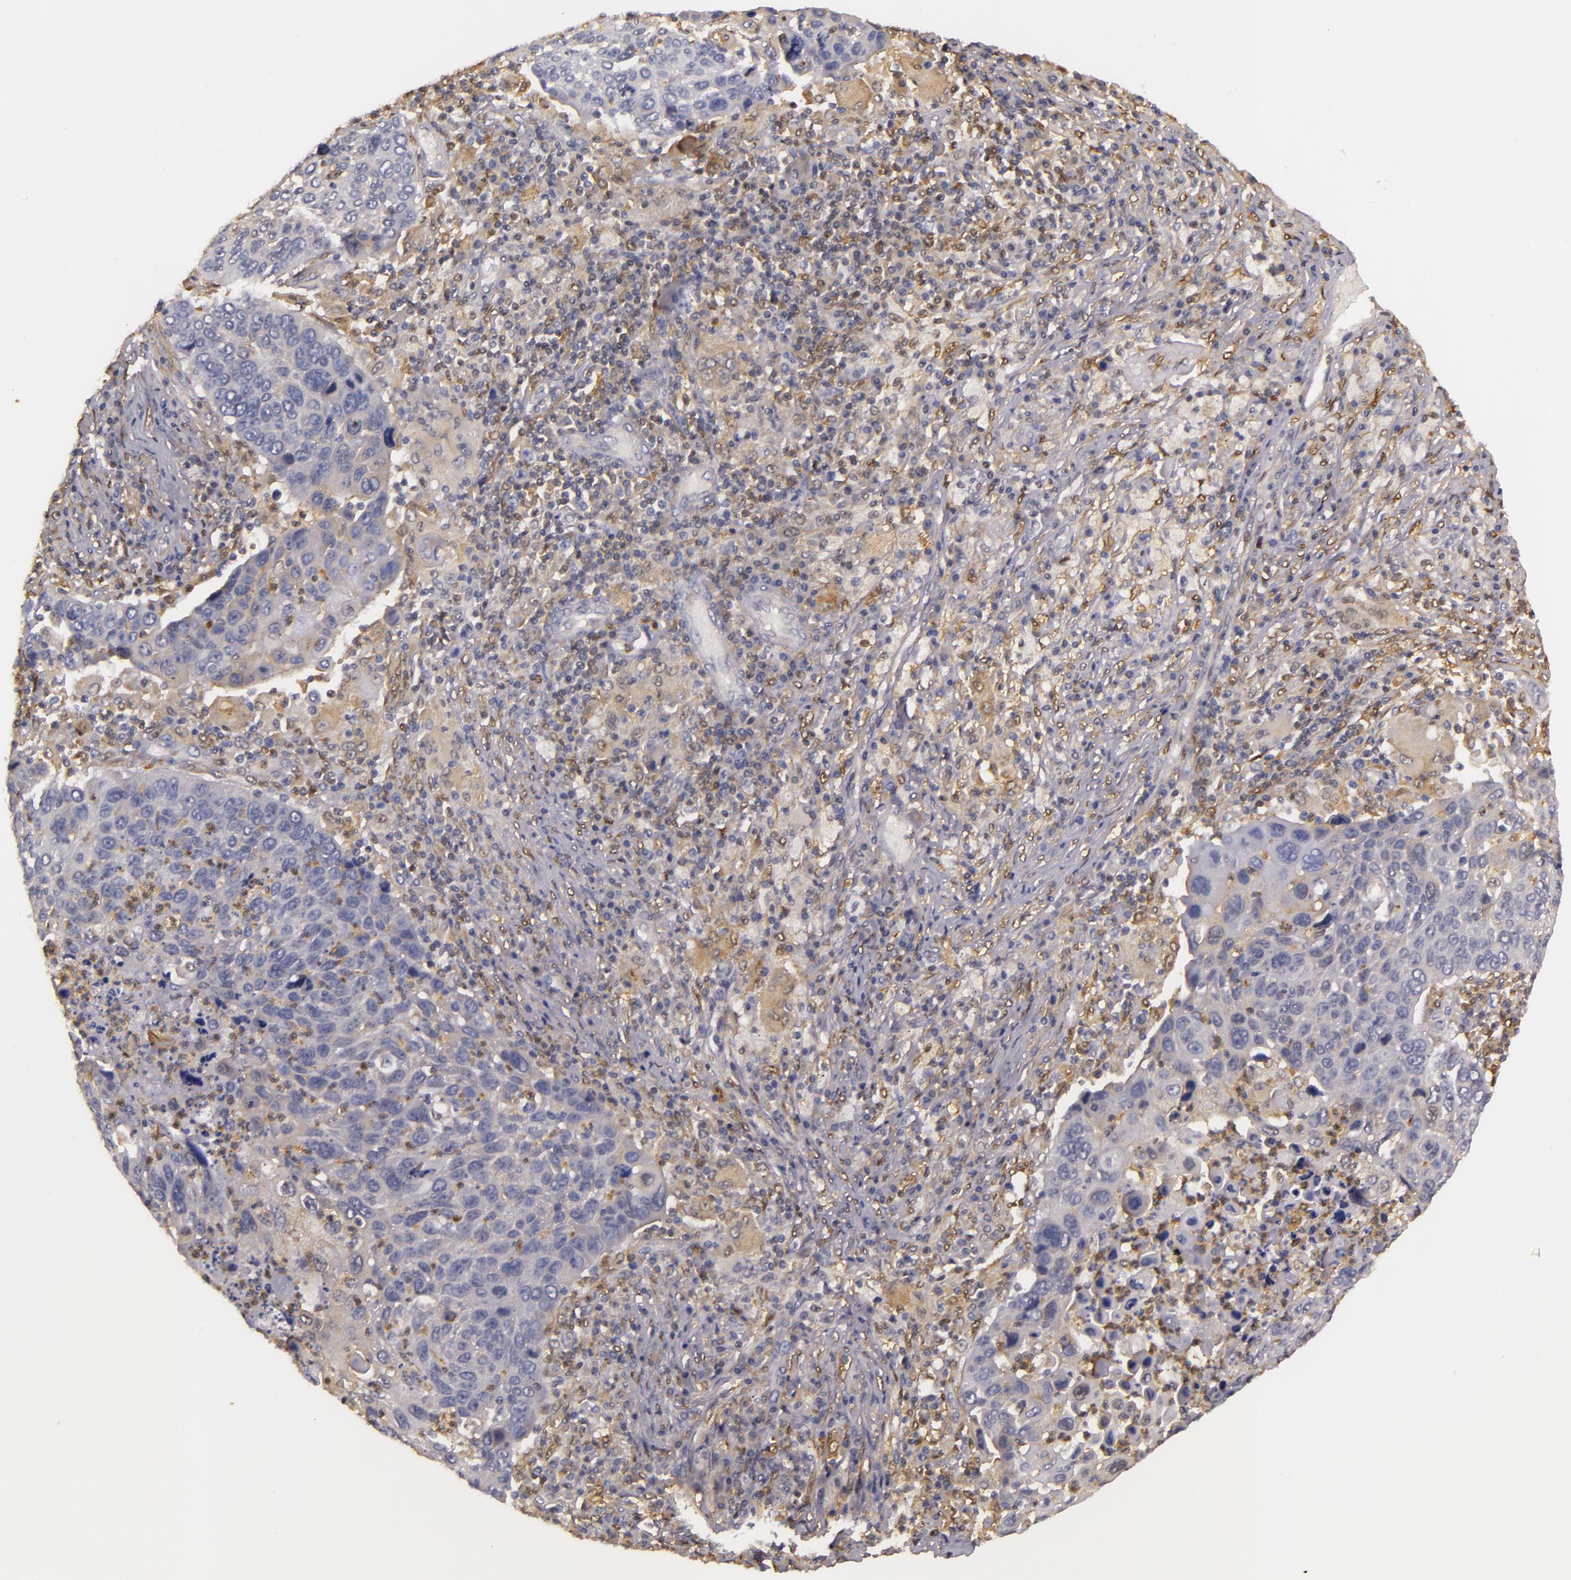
{"staining": {"intensity": "weak", "quantity": "25%-75%", "location": "cytoplasmic/membranous"}, "tissue": "lung cancer", "cell_type": "Tumor cells", "image_type": "cancer", "snomed": [{"axis": "morphology", "description": "Squamous cell carcinoma, NOS"}, {"axis": "topography", "description": "Lung"}], "caption": "Immunohistochemistry (IHC) (DAB (3,3'-diaminobenzidine)) staining of human squamous cell carcinoma (lung) shows weak cytoplasmic/membranous protein staining in about 25%-75% of tumor cells.", "gene": "TOM1", "patient": {"sex": "male", "age": 68}}